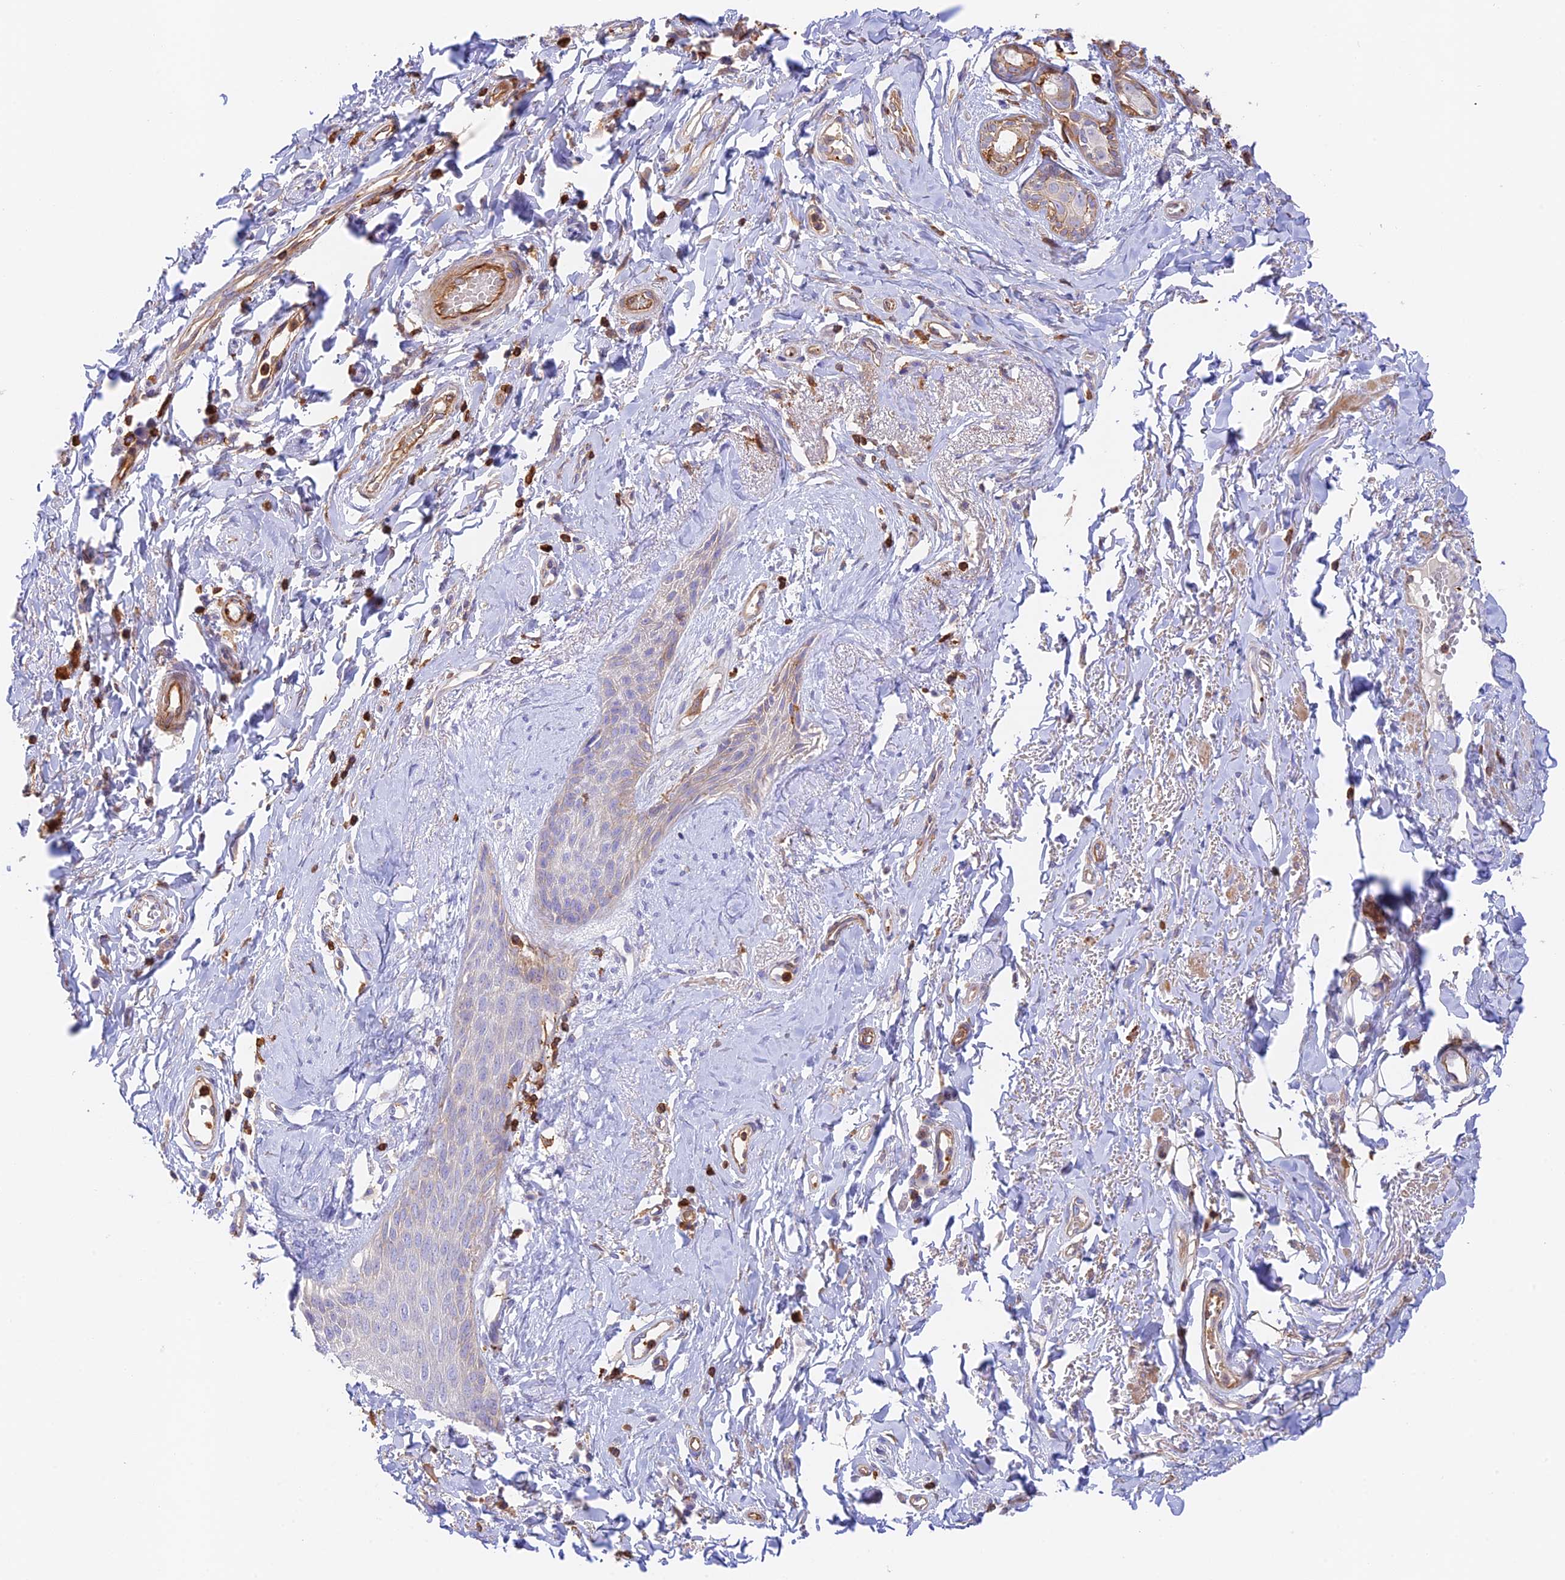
{"staining": {"intensity": "weak", "quantity": "<25%", "location": "cytoplasmic/membranous"}, "tissue": "skin", "cell_type": "Epidermal cells", "image_type": "normal", "snomed": [{"axis": "morphology", "description": "Normal tissue, NOS"}, {"axis": "topography", "description": "Anal"}], "caption": "There is no significant positivity in epidermal cells of skin. Brightfield microscopy of immunohistochemistry (IHC) stained with DAB (3,3'-diaminobenzidine) (brown) and hematoxylin (blue), captured at high magnification.", "gene": "DENND1C", "patient": {"sex": "male", "age": 78}}